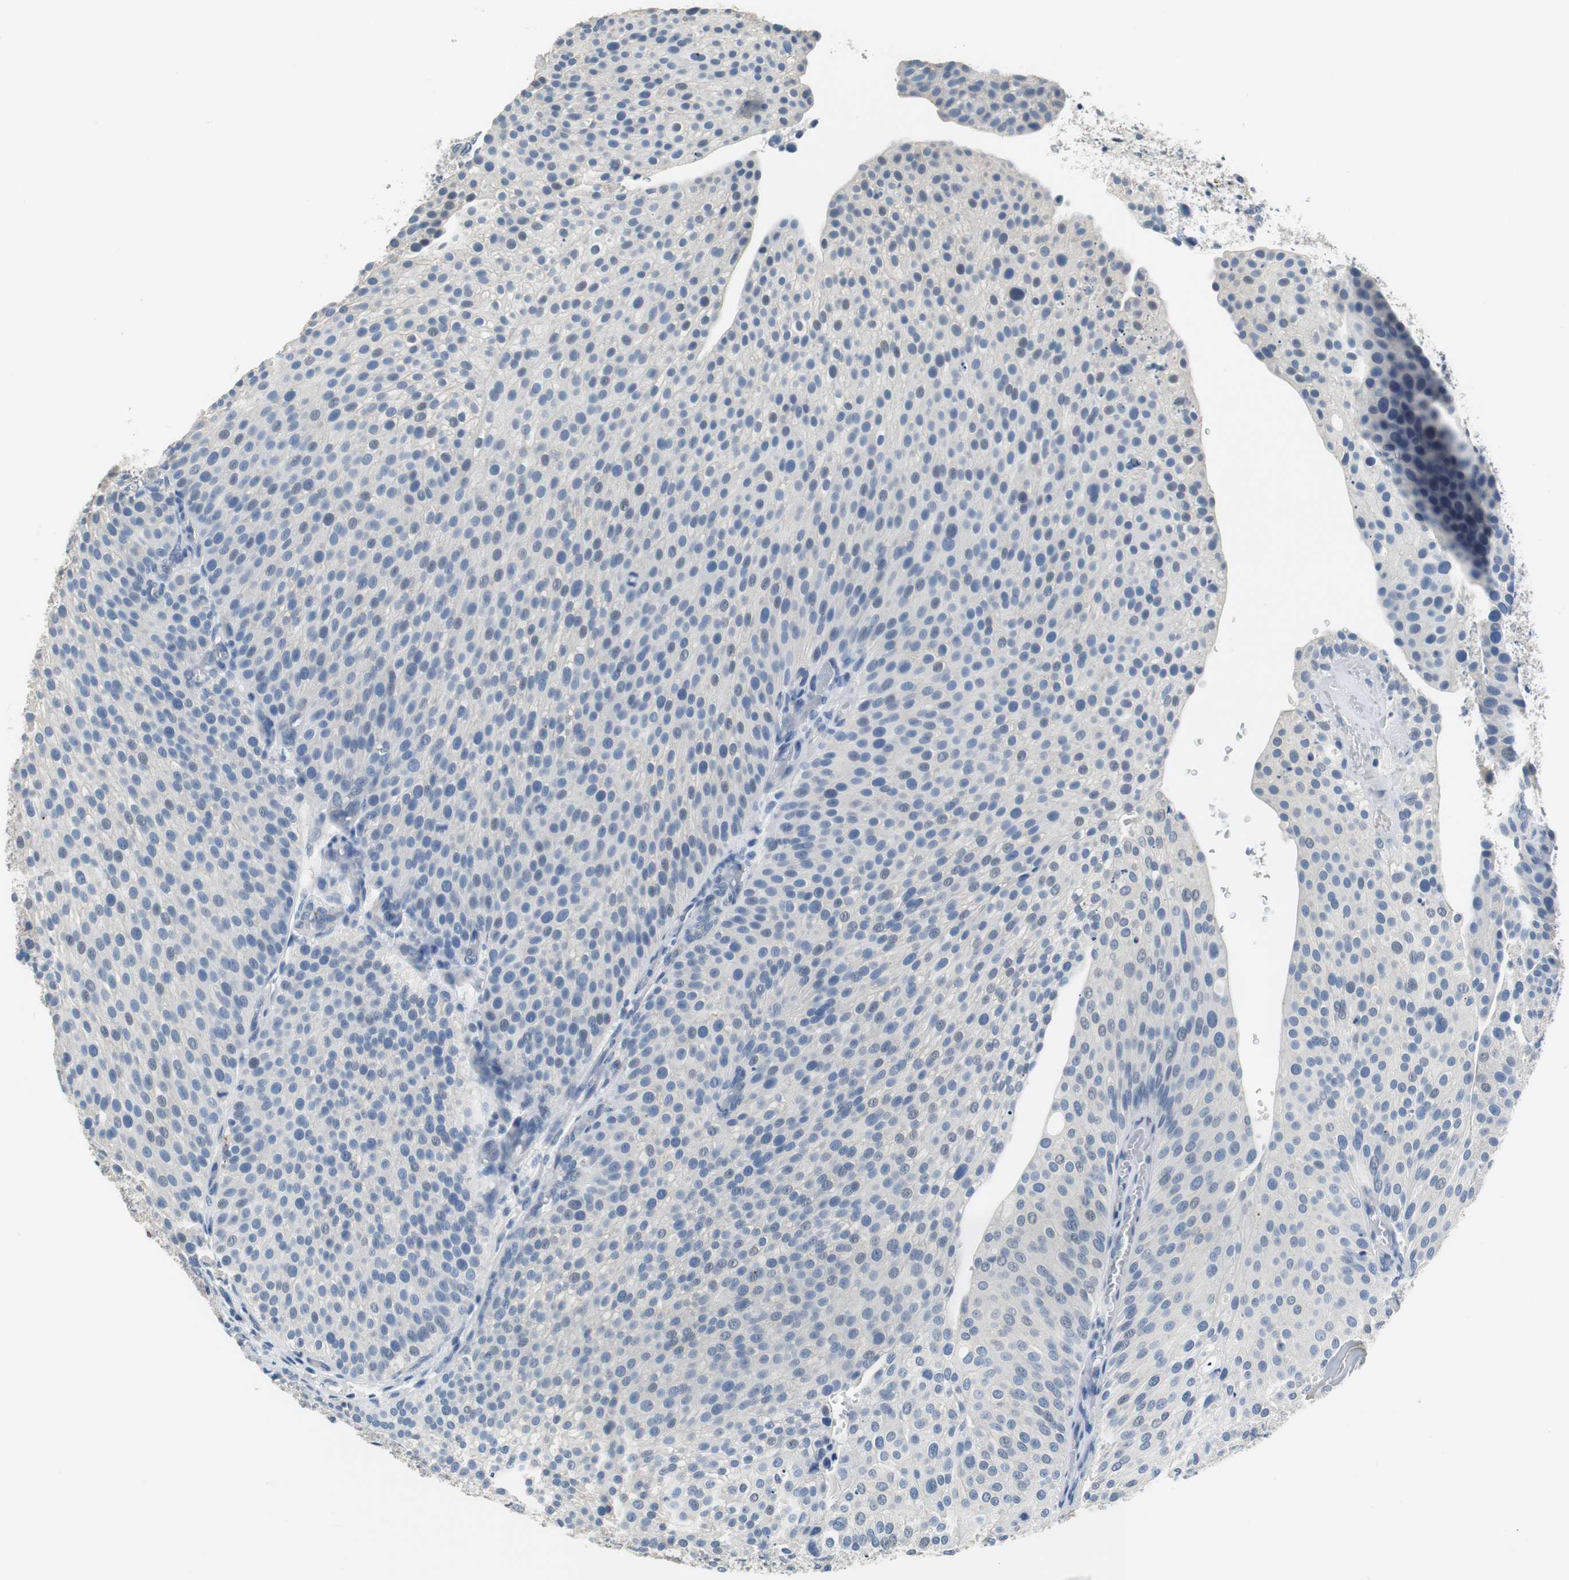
{"staining": {"intensity": "negative", "quantity": "none", "location": "none"}, "tissue": "urothelial cancer", "cell_type": "Tumor cells", "image_type": "cancer", "snomed": [{"axis": "morphology", "description": "Urothelial carcinoma, Low grade"}, {"axis": "topography", "description": "Smooth muscle"}, {"axis": "topography", "description": "Urinary bladder"}], "caption": "This micrograph is of urothelial cancer stained with IHC to label a protein in brown with the nuclei are counter-stained blue. There is no expression in tumor cells.", "gene": "MUC7", "patient": {"sex": "male", "age": 60}}